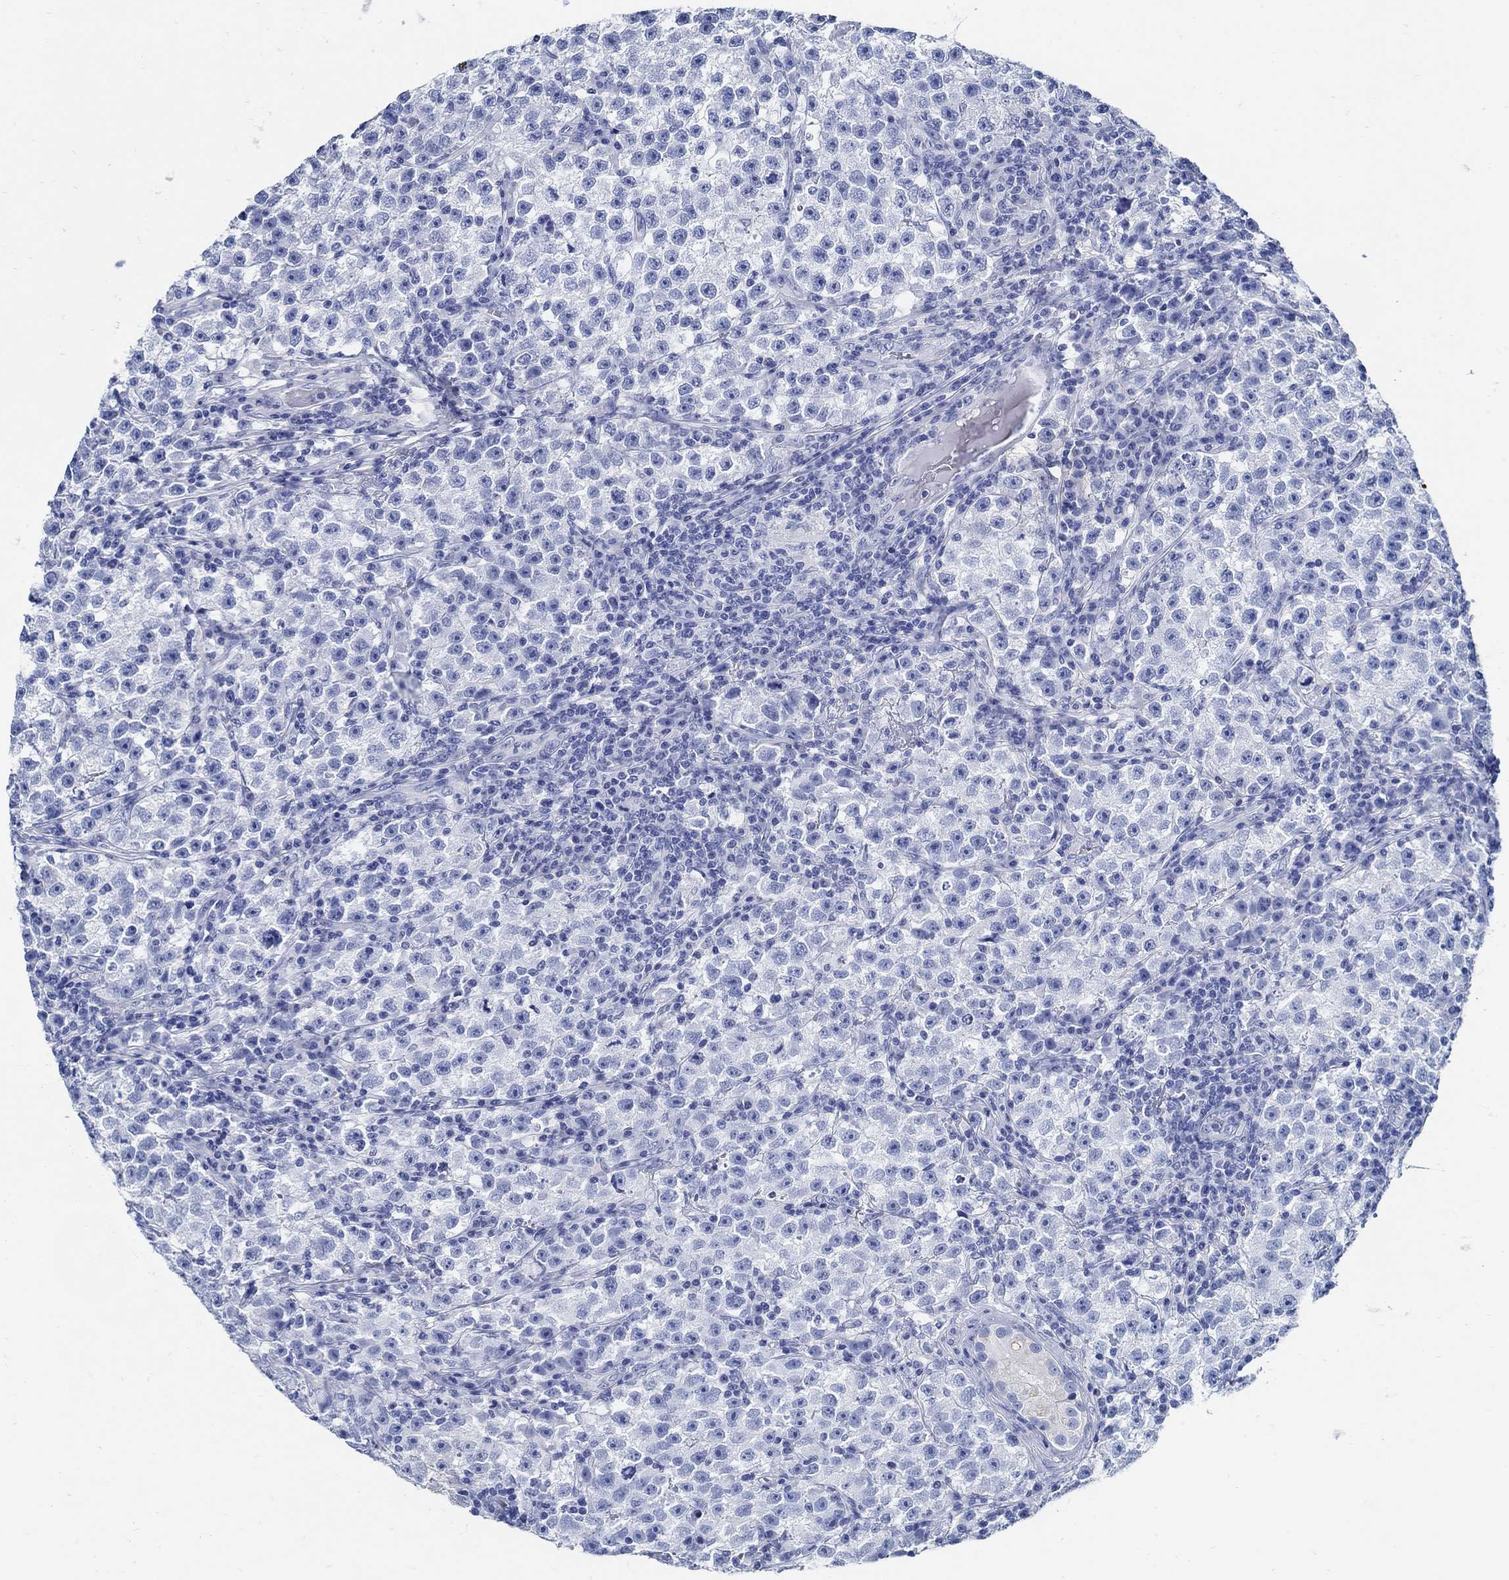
{"staining": {"intensity": "negative", "quantity": "none", "location": "none"}, "tissue": "testis cancer", "cell_type": "Tumor cells", "image_type": "cancer", "snomed": [{"axis": "morphology", "description": "Seminoma, NOS"}, {"axis": "topography", "description": "Testis"}], "caption": "The histopathology image exhibits no staining of tumor cells in testis cancer (seminoma).", "gene": "SLC45A1", "patient": {"sex": "male", "age": 22}}